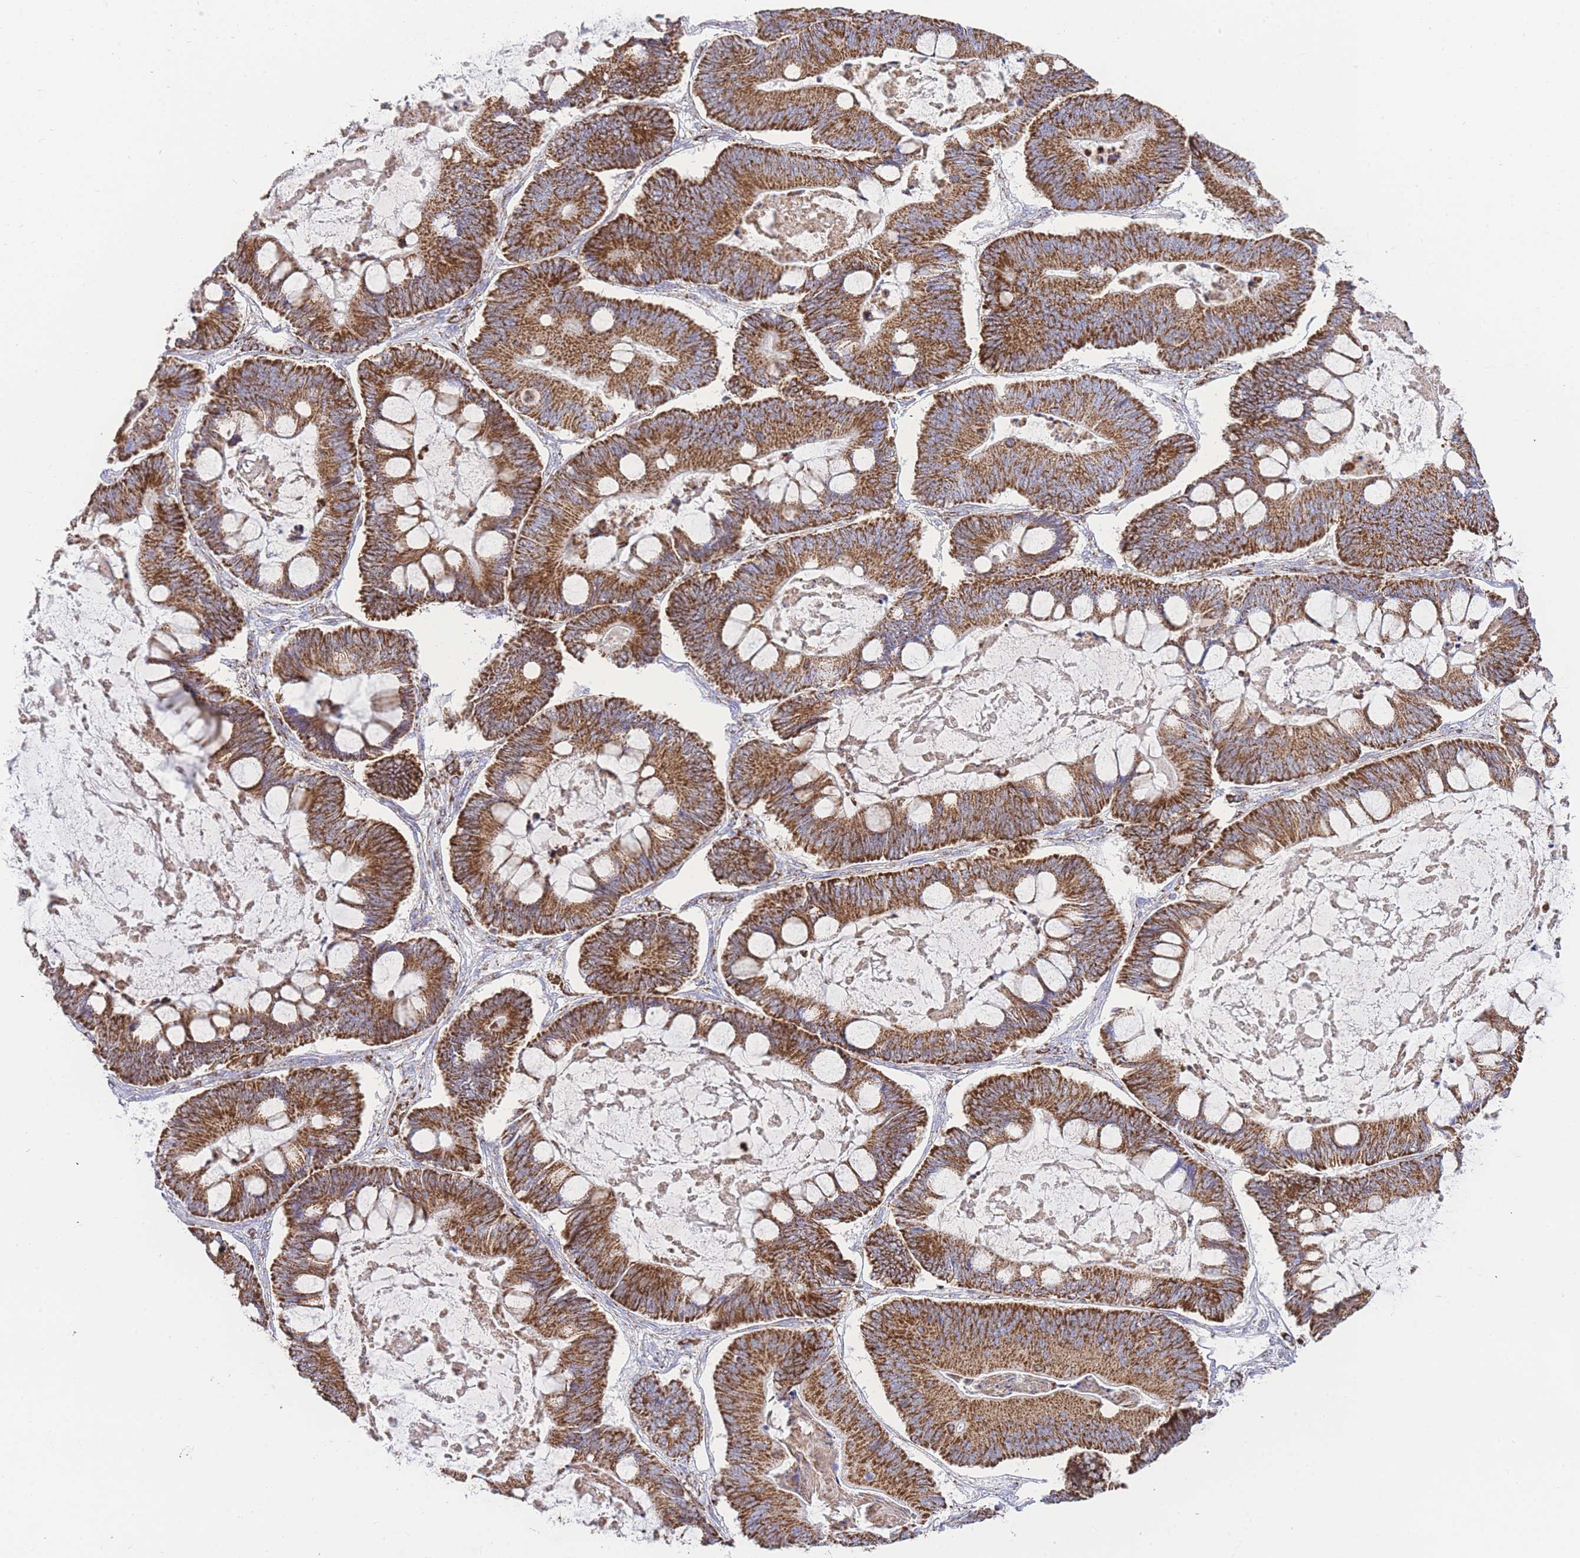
{"staining": {"intensity": "strong", "quantity": ">75%", "location": "cytoplasmic/membranous"}, "tissue": "ovarian cancer", "cell_type": "Tumor cells", "image_type": "cancer", "snomed": [{"axis": "morphology", "description": "Cystadenocarcinoma, mucinous, NOS"}, {"axis": "topography", "description": "Ovary"}], "caption": "DAB (3,3'-diaminobenzidine) immunohistochemical staining of human mucinous cystadenocarcinoma (ovarian) demonstrates strong cytoplasmic/membranous protein positivity in about >75% of tumor cells. (DAB = brown stain, brightfield microscopy at high magnification).", "gene": "GSTM1", "patient": {"sex": "female", "age": 61}}